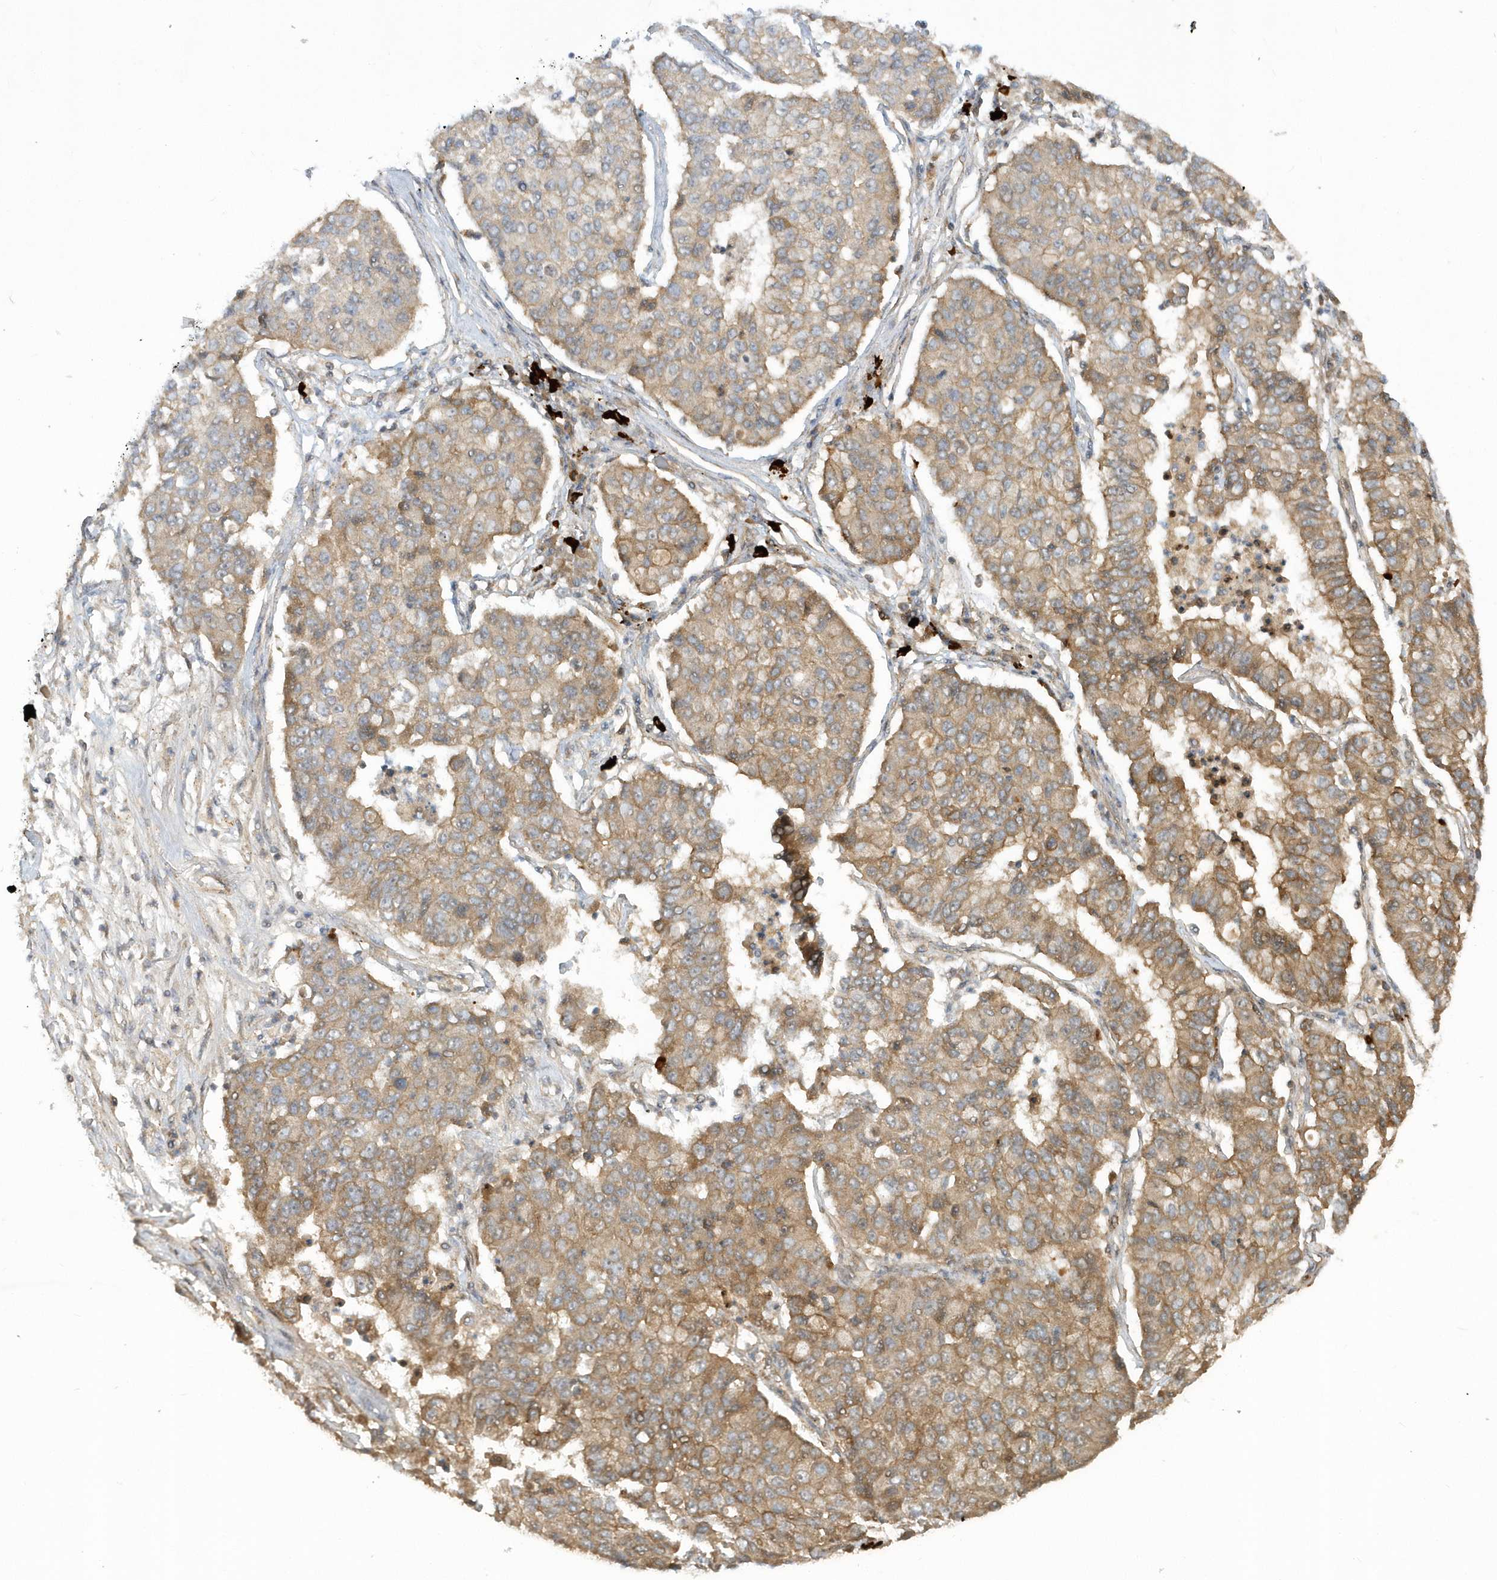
{"staining": {"intensity": "moderate", "quantity": ">75%", "location": "cytoplasmic/membranous"}, "tissue": "lung cancer", "cell_type": "Tumor cells", "image_type": "cancer", "snomed": [{"axis": "morphology", "description": "Squamous cell carcinoma, NOS"}, {"axis": "topography", "description": "Lung"}], "caption": "Lung cancer (squamous cell carcinoma) stained with immunohistochemistry (IHC) exhibits moderate cytoplasmic/membranous positivity in about >75% of tumor cells.", "gene": "STIM2", "patient": {"sex": "male", "age": 74}}